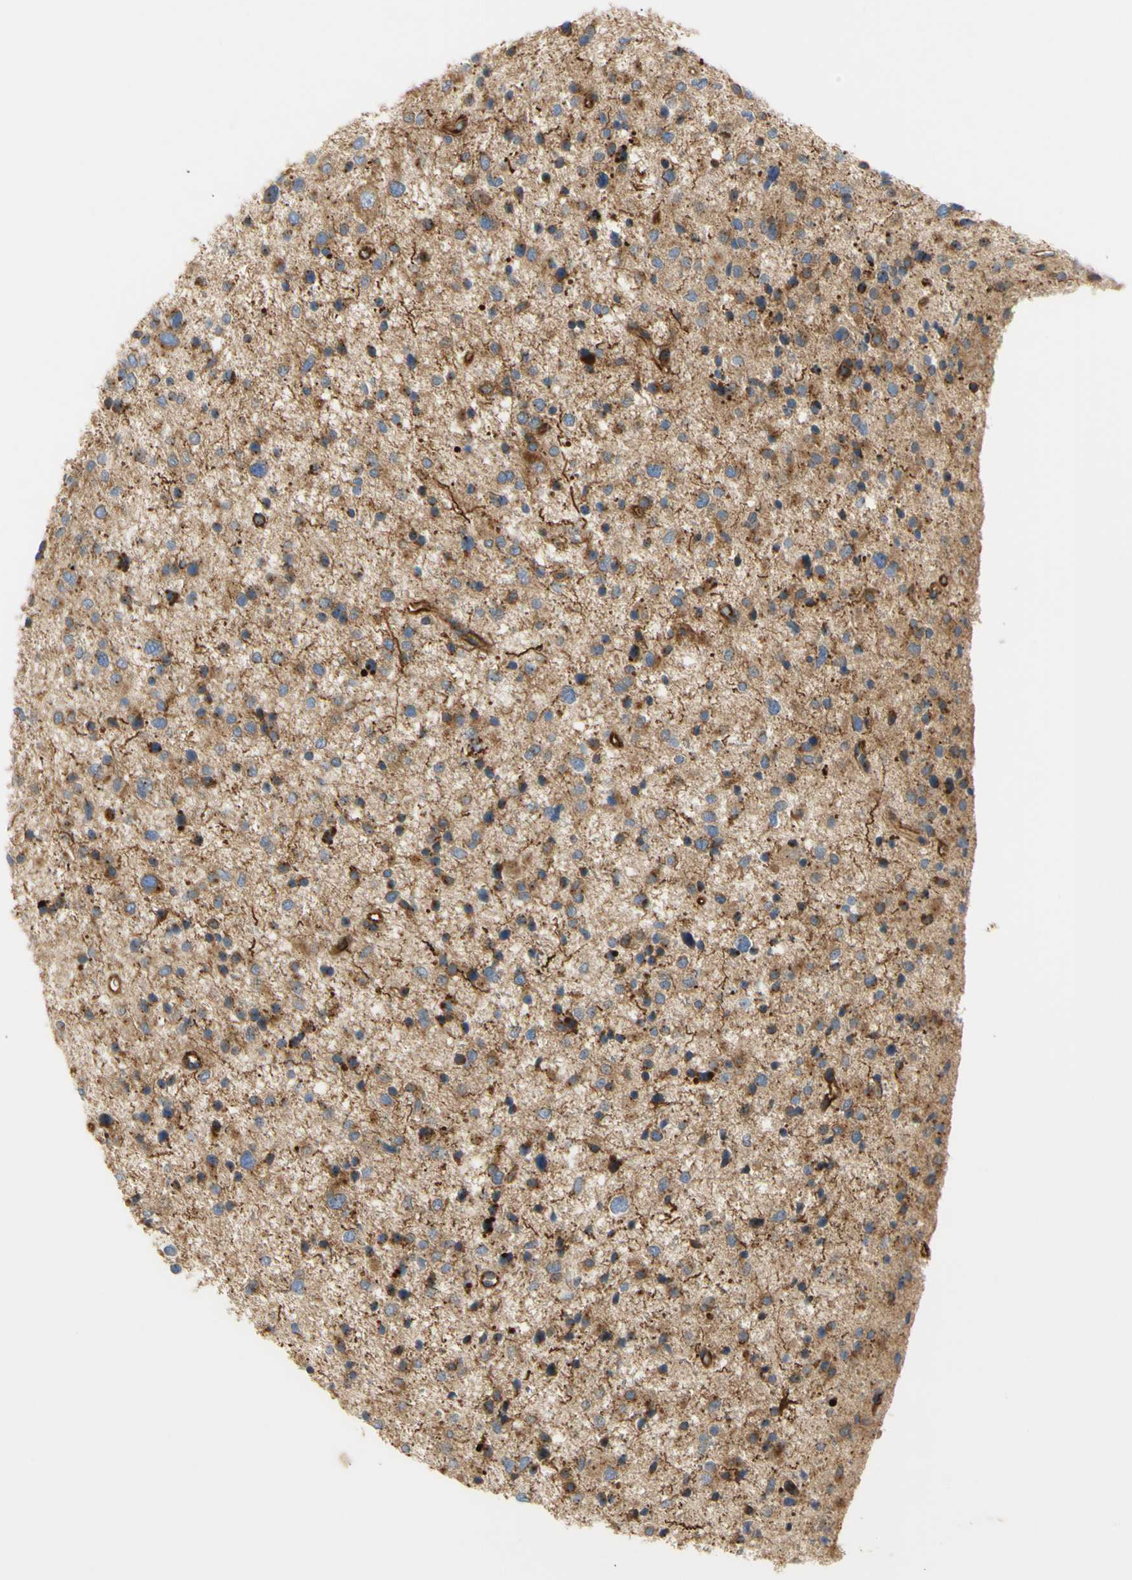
{"staining": {"intensity": "moderate", "quantity": "25%-75%", "location": "cytoplasmic/membranous"}, "tissue": "glioma", "cell_type": "Tumor cells", "image_type": "cancer", "snomed": [{"axis": "morphology", "description": "Glioma, malignant, Low grade"}, {"axis": "topography", "description": "Brain"}], "caption": "Tumor cells exhibit moderate cytoplasmic/membranous expression in about 25%-75% of cells in malignant glioma (low-grade).", "gene": "TUBG2", "patient": {"sex": "female", "age": 37}}